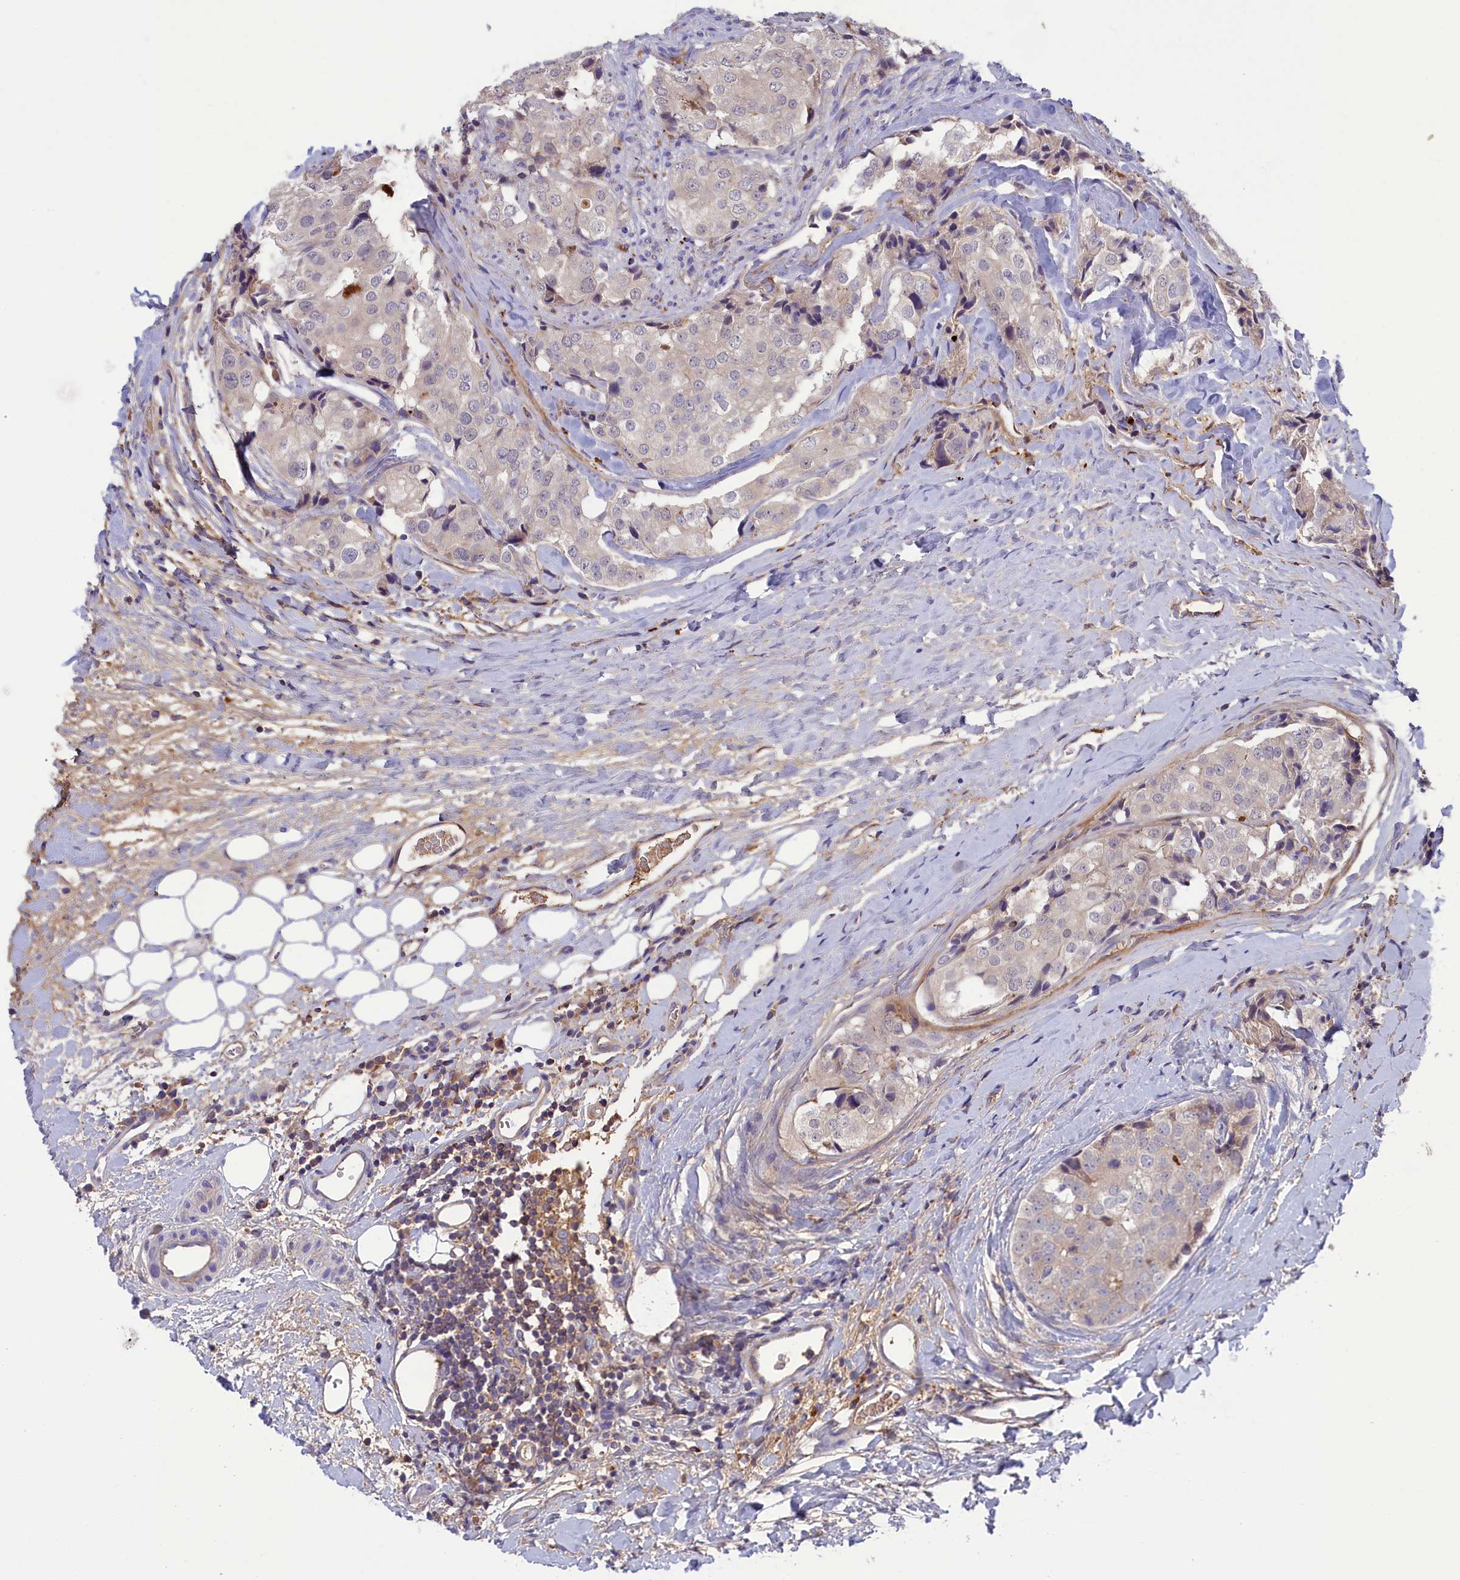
{"staining": {"intensity": "negative", "quantity": "none", "location": "none"}, "tissue": "prostate cancer", "cell_type": "Tumor cells", "image_type": "cancer", "snomed": [{"axis": "morphology", "description": "Adenocarcinoma, High grade"}, {"axis": "topography", "description": "Prostate"}], "caption": "Photomicrograph shows no significant protein staining in tumor cells of high-grade adenocarcinoma (prostate).", "gene": "STYX", "patient": {"sex": "male", "age": 49}}